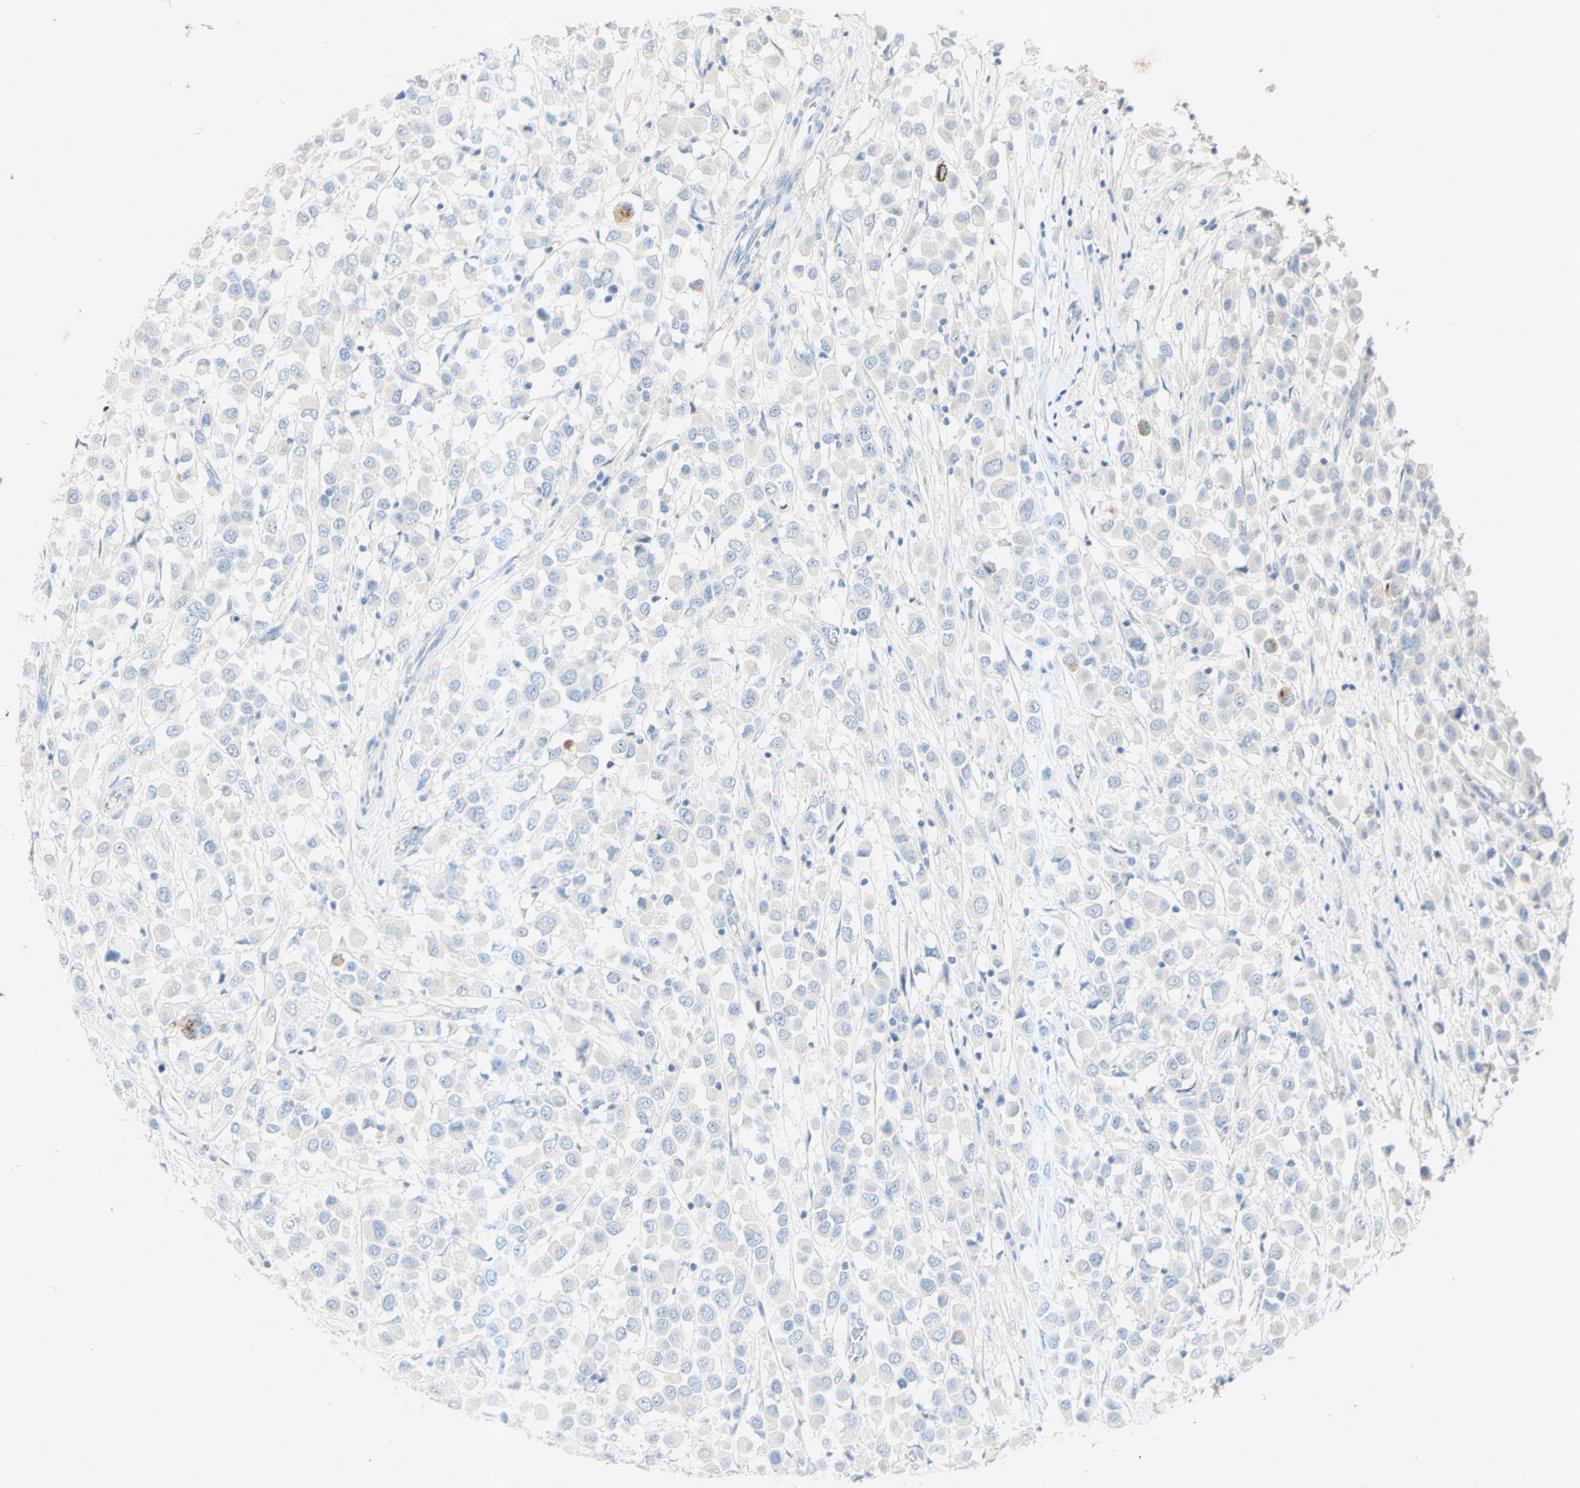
{"staining": {"intensity": "negative", "quantity": "none", "location": "none"}, "tissue": "breast cancer", "cell_type": "Tumor cells", "image_type": "cancer", "snomed": [{"axis": "morphology", "description": "Duct carcinoma"}, {"axis": "topography", "description": "Breast"}], "caption": "This image is of breast intraductal carcinoma stained with immunohistochemistry to label a protein in brown with the nuclei are counter-stained blue. There is no expression in tumor cells.", "gene": "GDF15", "patient": {"sex": "female", "age": 61}}